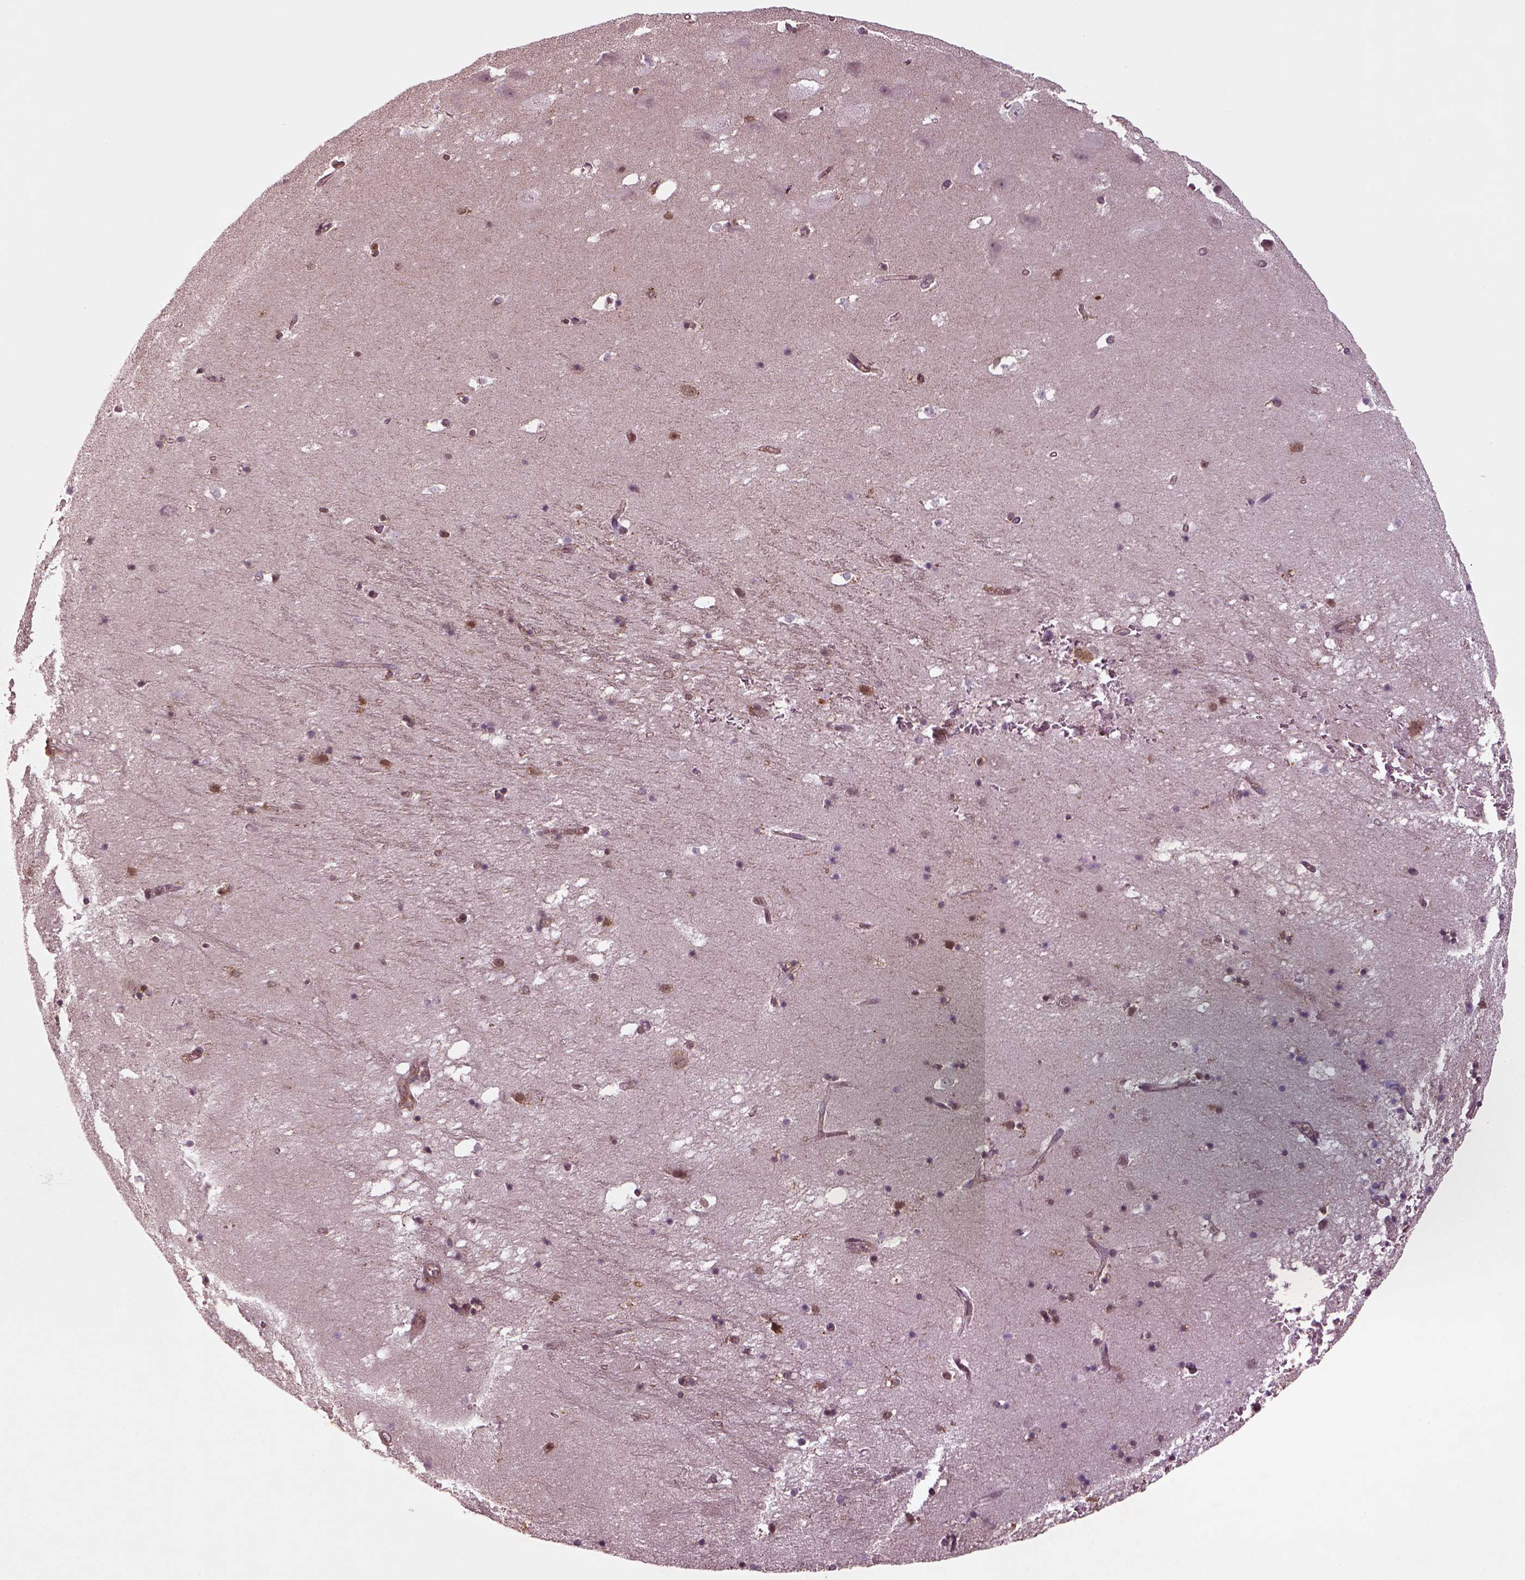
{"staining": {"intensity": "strong", "quantity": "<25%", "location": "nuclear"}, "tissue": "hippocampus", "cell_type": "Glial cells", "image_type": "normal", "snomed": [{"axis": "morphology", "description": "Normal tissue, NOS"}, {"axis": "topography", "description": "Hippocampus"}], "caption": "Human hippocampus stained for a protein (brown) reveals strong nuclear positive positivity in approximately <25% of glial cells.", "gene": "WASHC2A", "patient": {"sex": "male", "age": 58}}